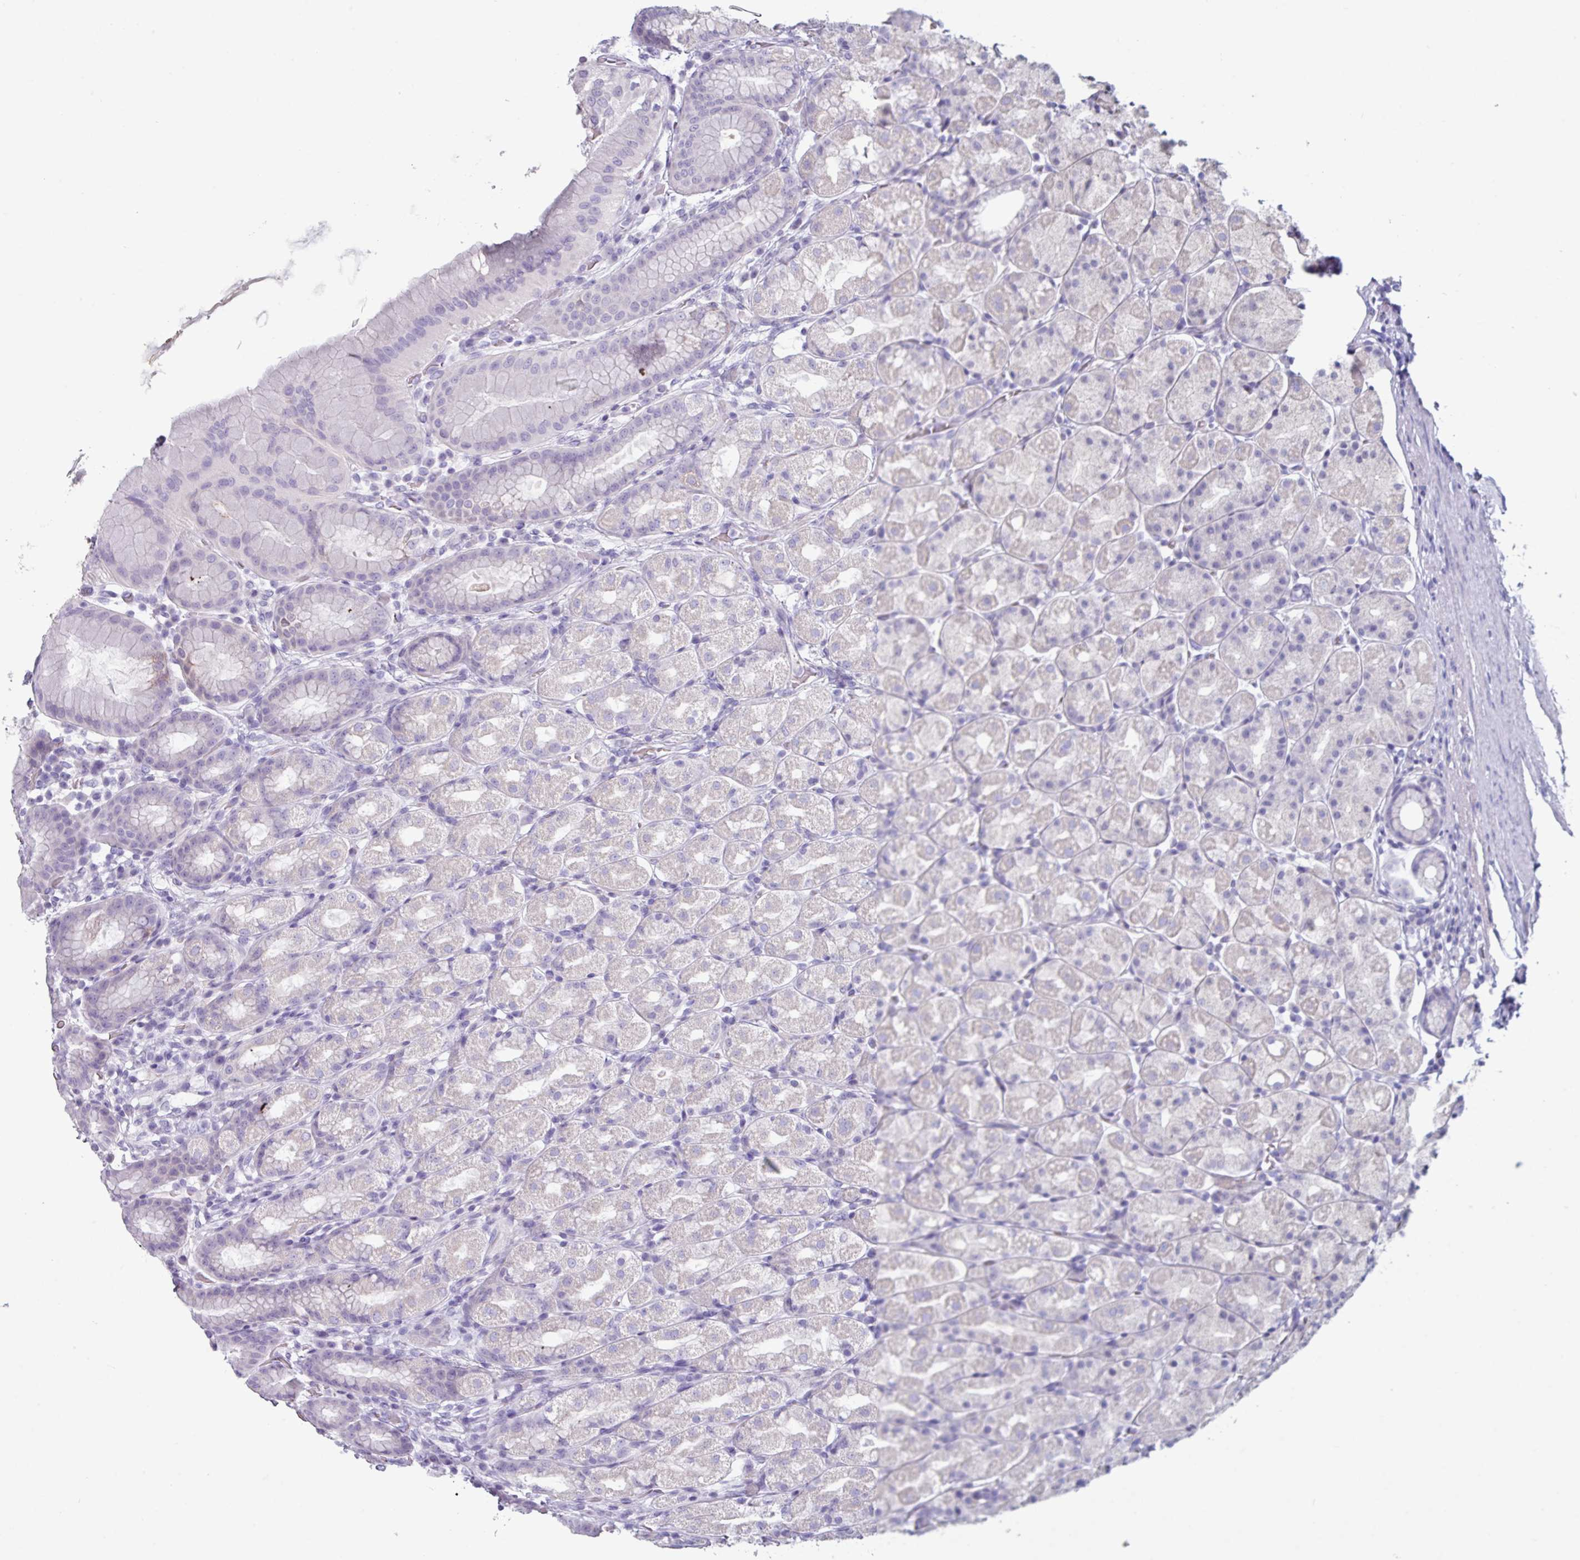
{"staining": {"intensity": "negative", "quantity": "none", "location": "none"}, "tissue": "stomach", "cell_type": "Glandular cells", "image_type": "normal", "snomed": [{"axis": "morphology", "description": "Normal tissue, NOS"}, {"axis": "topography", "description": "Stomach, upper"}, {"axis": "topography", "description": "Stomach"}], "caption": "A micrograph of human stomach is negative for staining in glandular cells.", "gene": "OR2T10", "patient": {"sex": "male", "age": 68}}